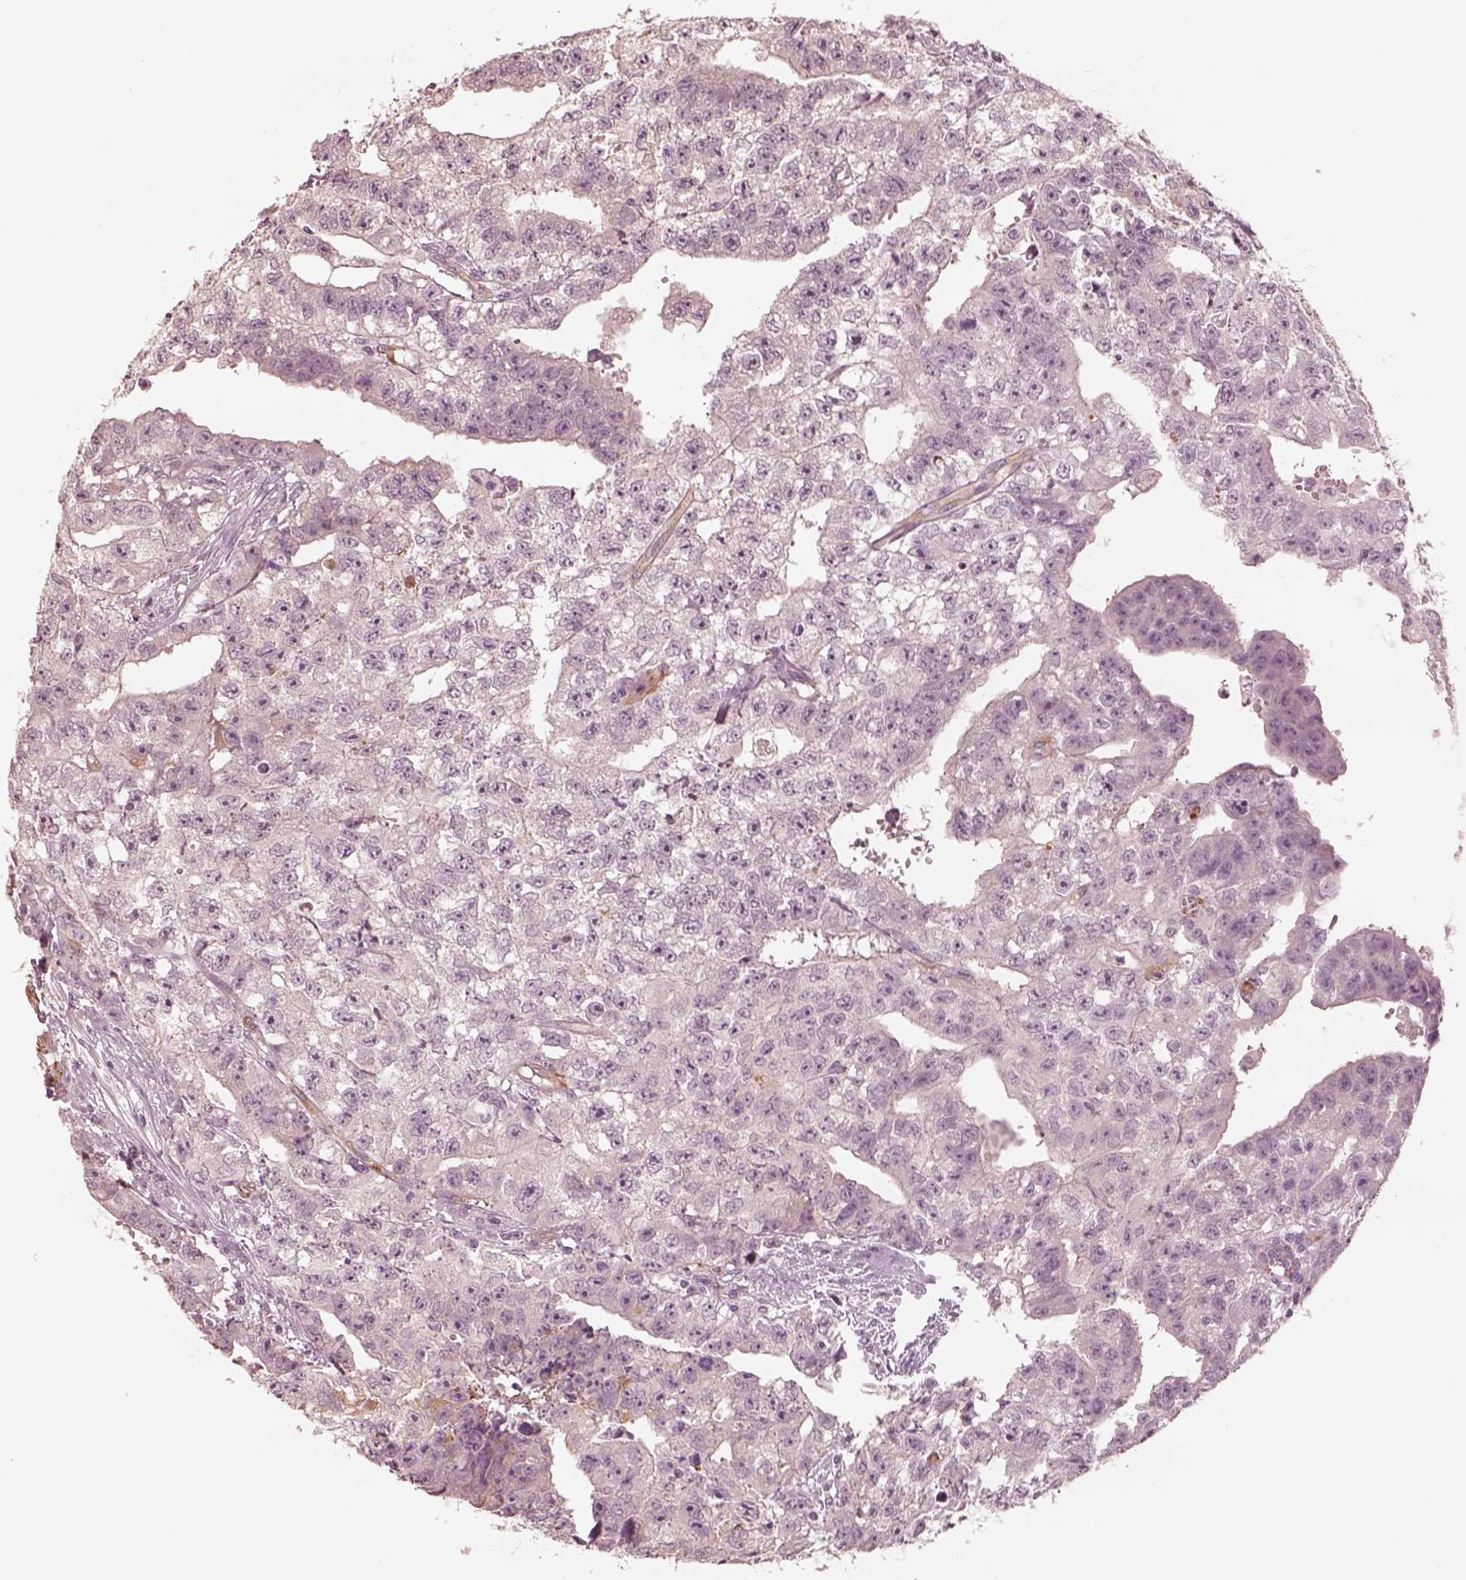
{"staining": {"intensity": "negative", "quantity": "none", "location": "none"}, "tissue": "testis cancer", "cell_type": "Tumor cells", "image_type": "cancer", "snomed": [{"axis": "morphology", "description": "Carcinoma, Embryonal, NOS"}, {"axis": "morphology", "description": "Teratoma, malignant, NOS"}, {"axis": "topography", "description": "Testis"}], "caption": "DAB immunohistochemical staining of testis cancer reveals no significant positivity in tumor cells.", "gene": "DNAAF9", "patient": {"sex": "male", "age": 24}}